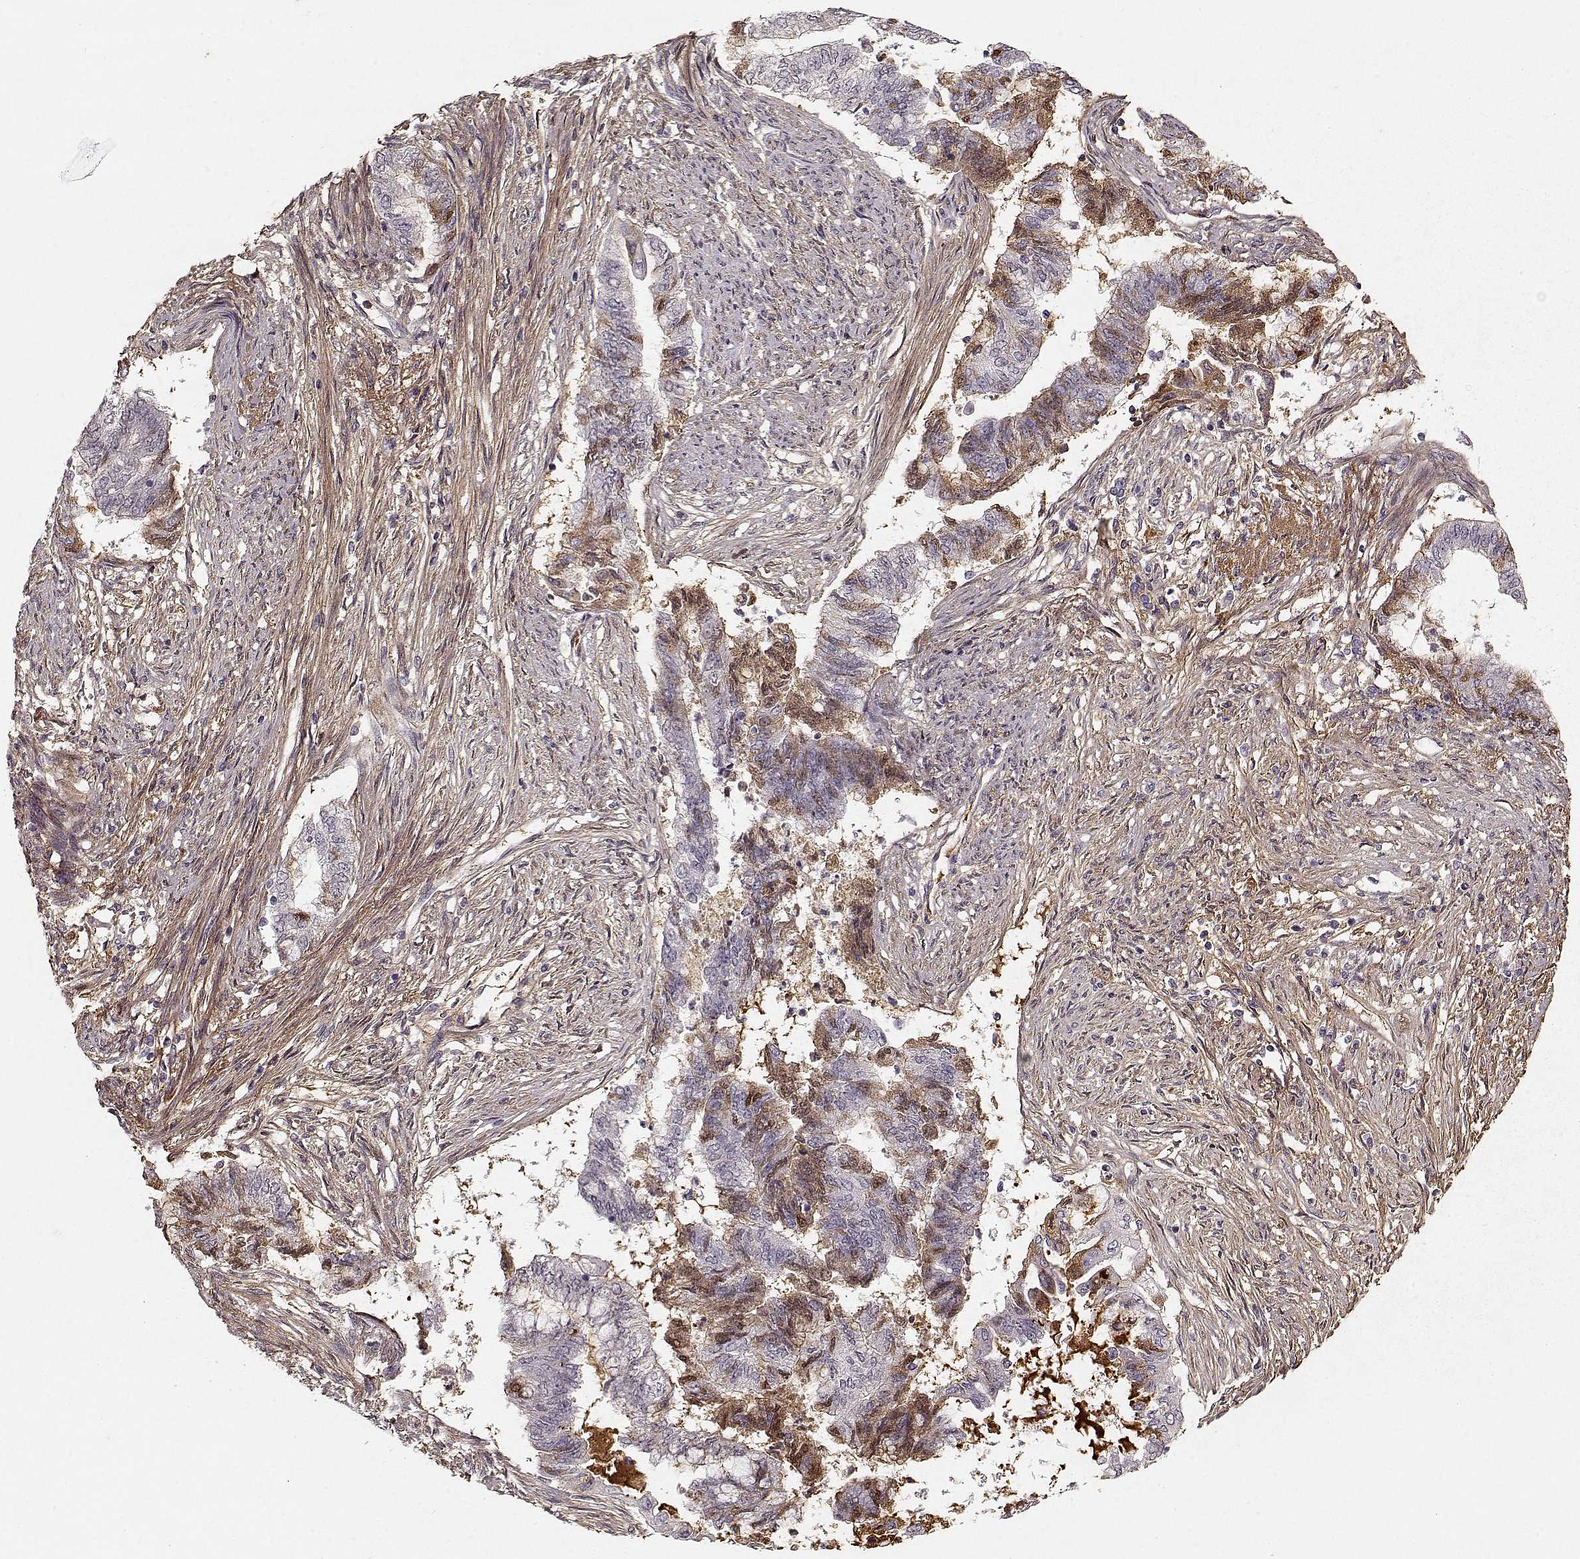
{"staining": {"intensity": "moderate", "quantity": "<25%", "location": "cytoplasmic/membranous"}, "tissue": "endometrial cancer", "cell_type": "Tumor cells", "image_type": "cancer", "snomed": [{"axis": "morphology", "description": "Adenocarcinoma, NOS"}, {"axis": "topography", "description": "Endometrium"}], "caption": "A high-resolution photomicrograph shows IHC staining of endometrial cancer (adenocarcinoma), which exhibits moderate cytoplasmic/membranous expression in about <25% of tumor cells.", "gene": "LUM", "patient": {"sex": "female", "age": 65}}